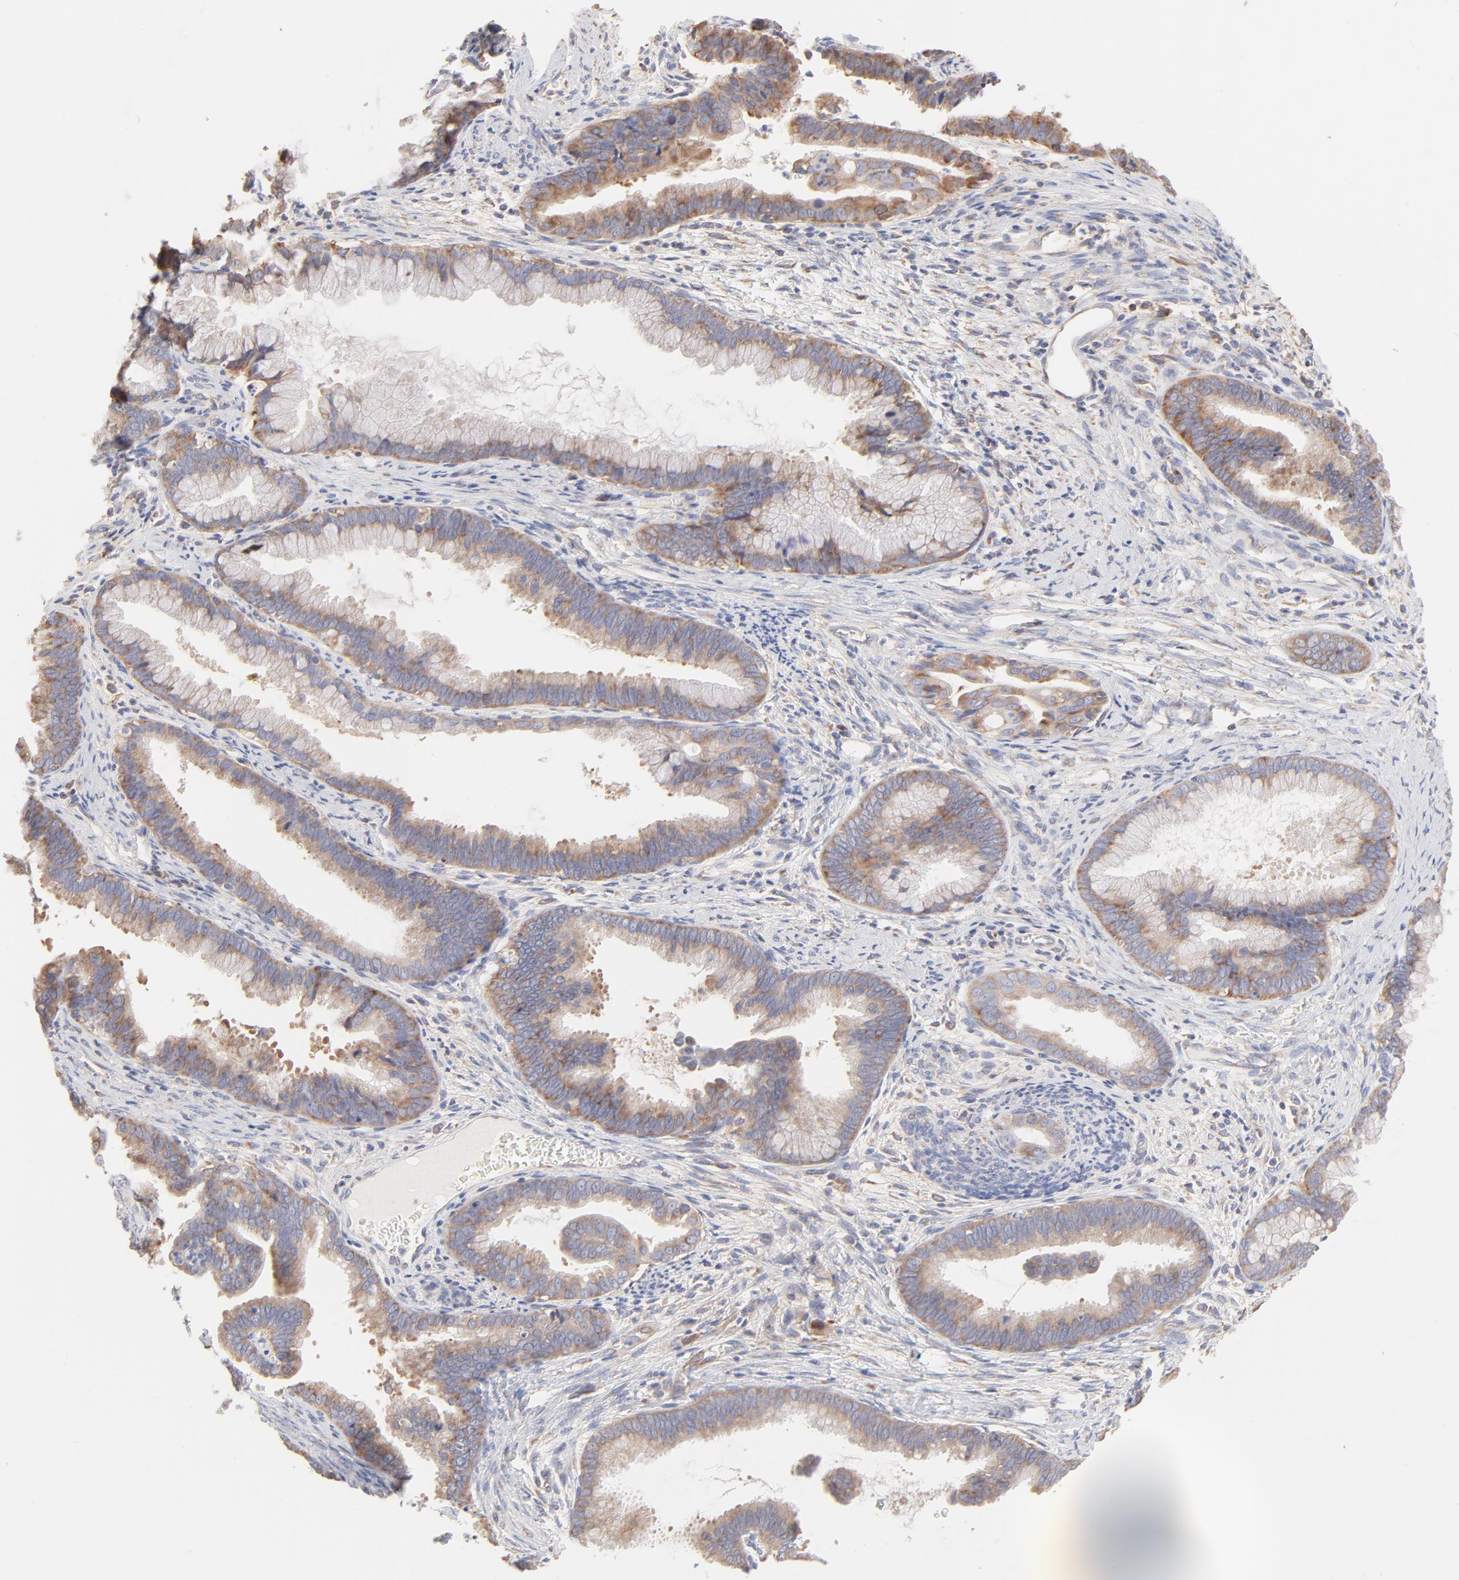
{"staining": {"intensity": "moderate", "quantity": ">75%", "location": "cytoplasmic/membranous"}, "tissue": "cervical cancer", "cell_type": "Tumor cells", "image_type": "cancer", "snomed": [{"axis": "morphology", "description": "Adenocarcinoma, NOS"}, {"axis": "topography", "description": "Cervix"}], "caption": "Immunohistochemistry of adenocarcinoma (cervical) exhibits medium levels of moderate cytoplasmic/membranous staining in about >75% of tumor cells. Ihc stains the protein of interest in brown and the nuclei are stained blue.", "gene": "RPS21", "patient": {"sex": "female", "age": 47}}